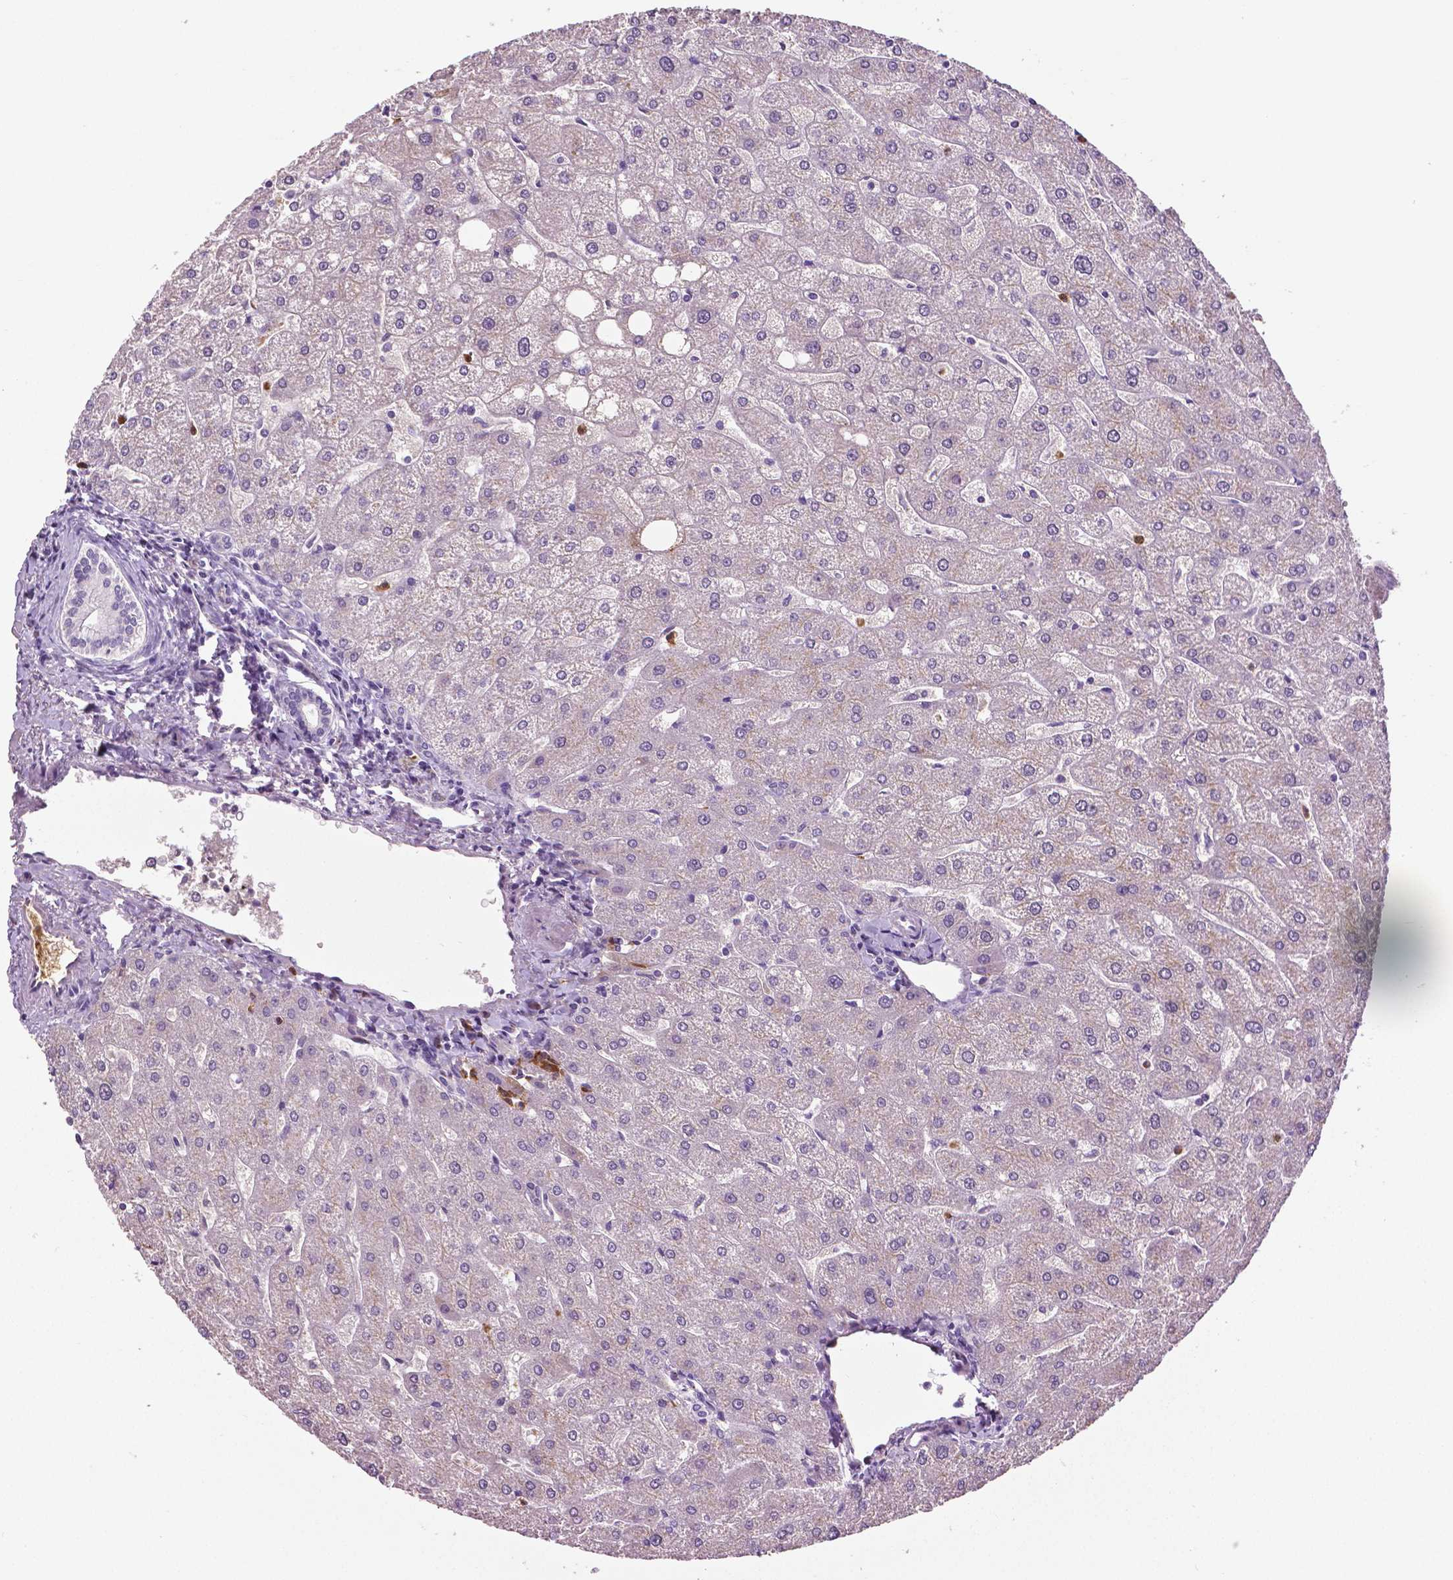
{"staining": {"intensity": "negative", "quantity": "none", "location": "none"}, "tissue": "liver", "cell_type": "Cholangiocytes", "image_type": "normal", "snomed": [{"axis": "morphology", "description": "Normal tissue, NOS"}, {"axis": "topography", "description": "Liver"}], "caption": "An image of liver stained for a protein demonstrates no brown staining in cholangiocytes.", "gene": "PTPN5", "patient": {"sex": "male", "age": 67}}